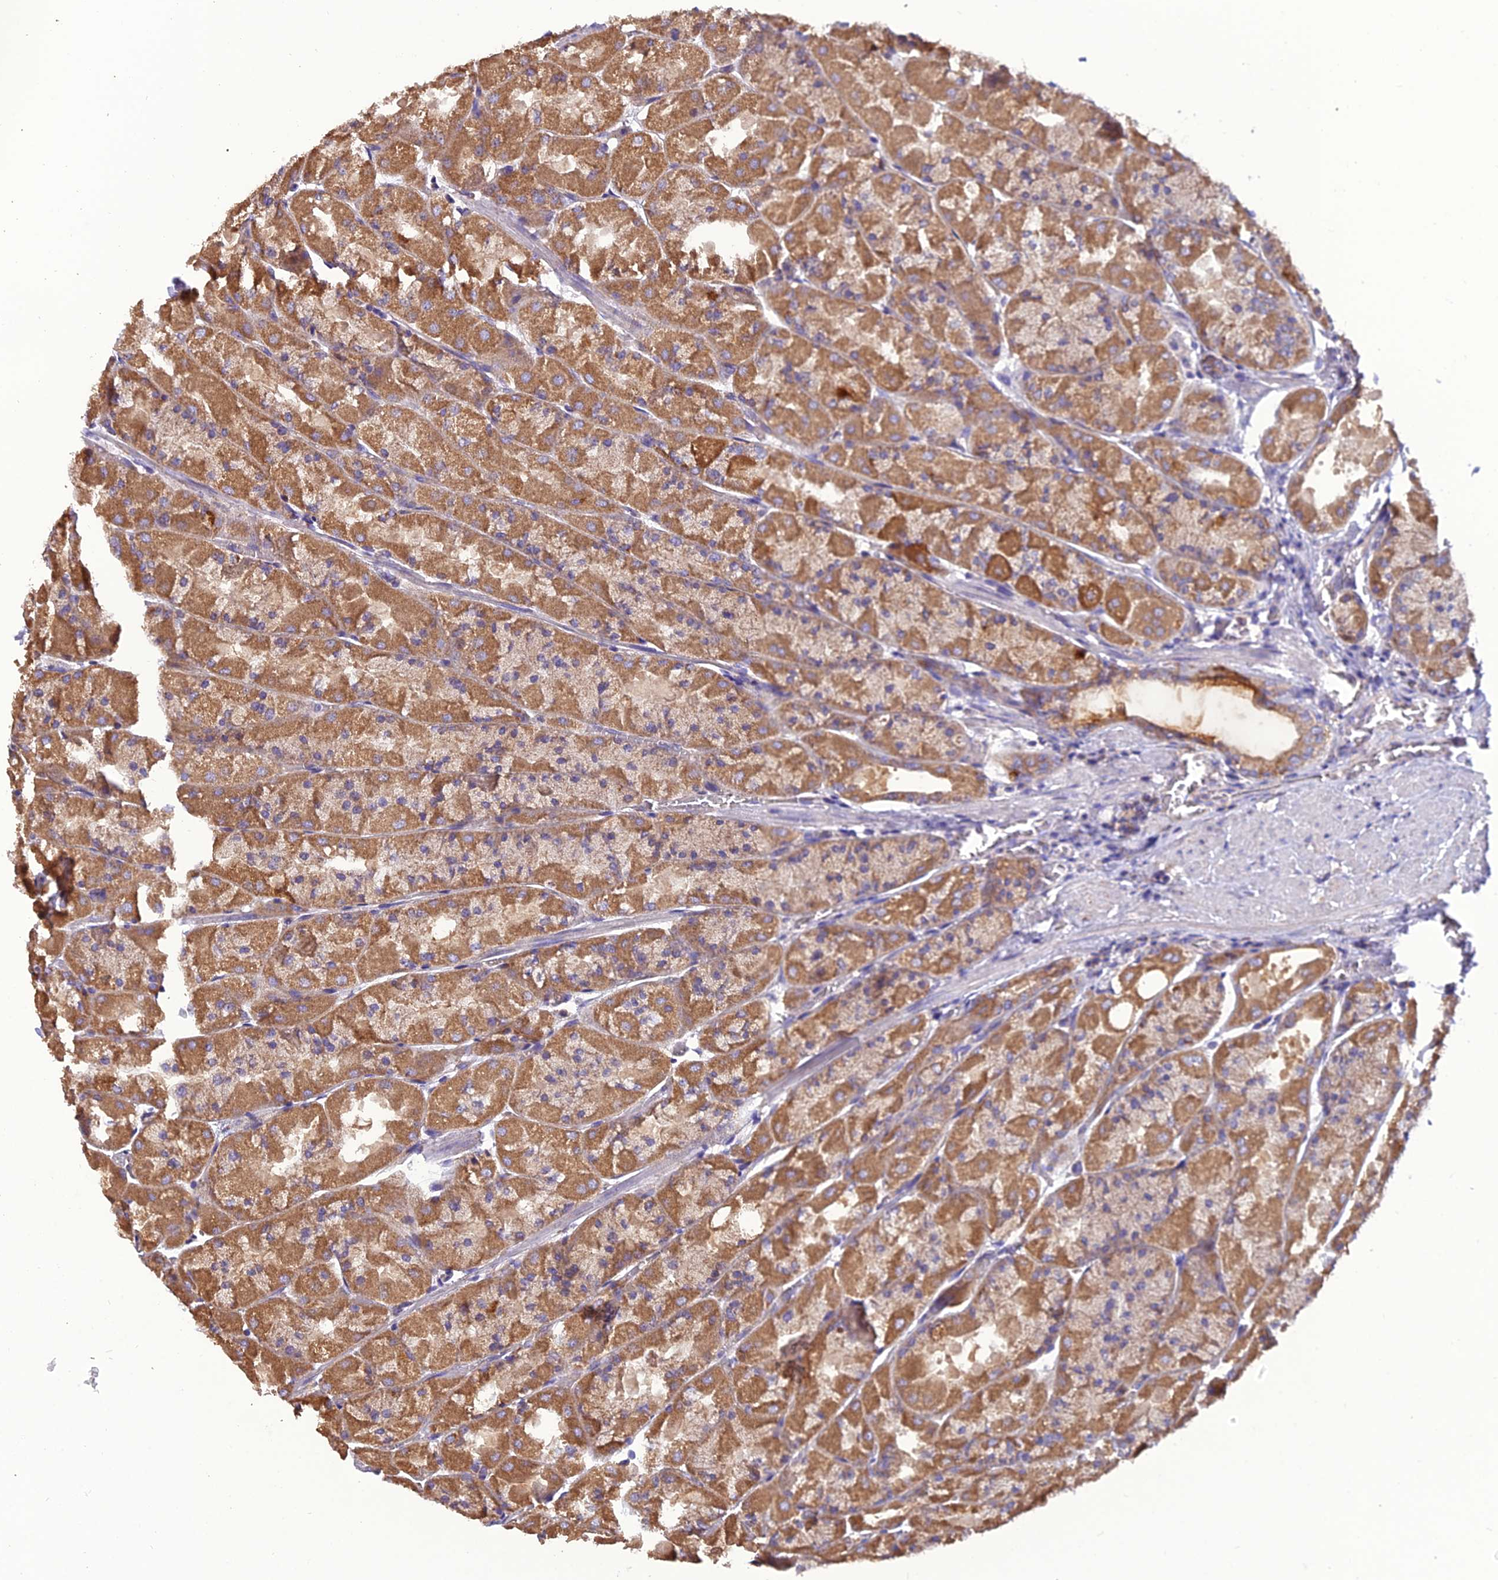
{"staining": {"intensity": "moderate", "quantity": ">75%", "location": "cytoplasmic/membranous"}, "tissue": "stomach", "cell_type": "Glandular cells", "image_type": "normal", "snomed": [{"axis": "morphology", "description": "Normal tissue, NOS"}, {"axis": "topography", "description": "Stomach"}], "caption": "IHC micrograph of normal human stomach stained for a protein (brown), which reveals medium levels of moderate cytoplasmic/membranous expression in approximately >75% of glandular cells.", "gene": "GPD1", "patient": {"sex": "female", "age": 61}}